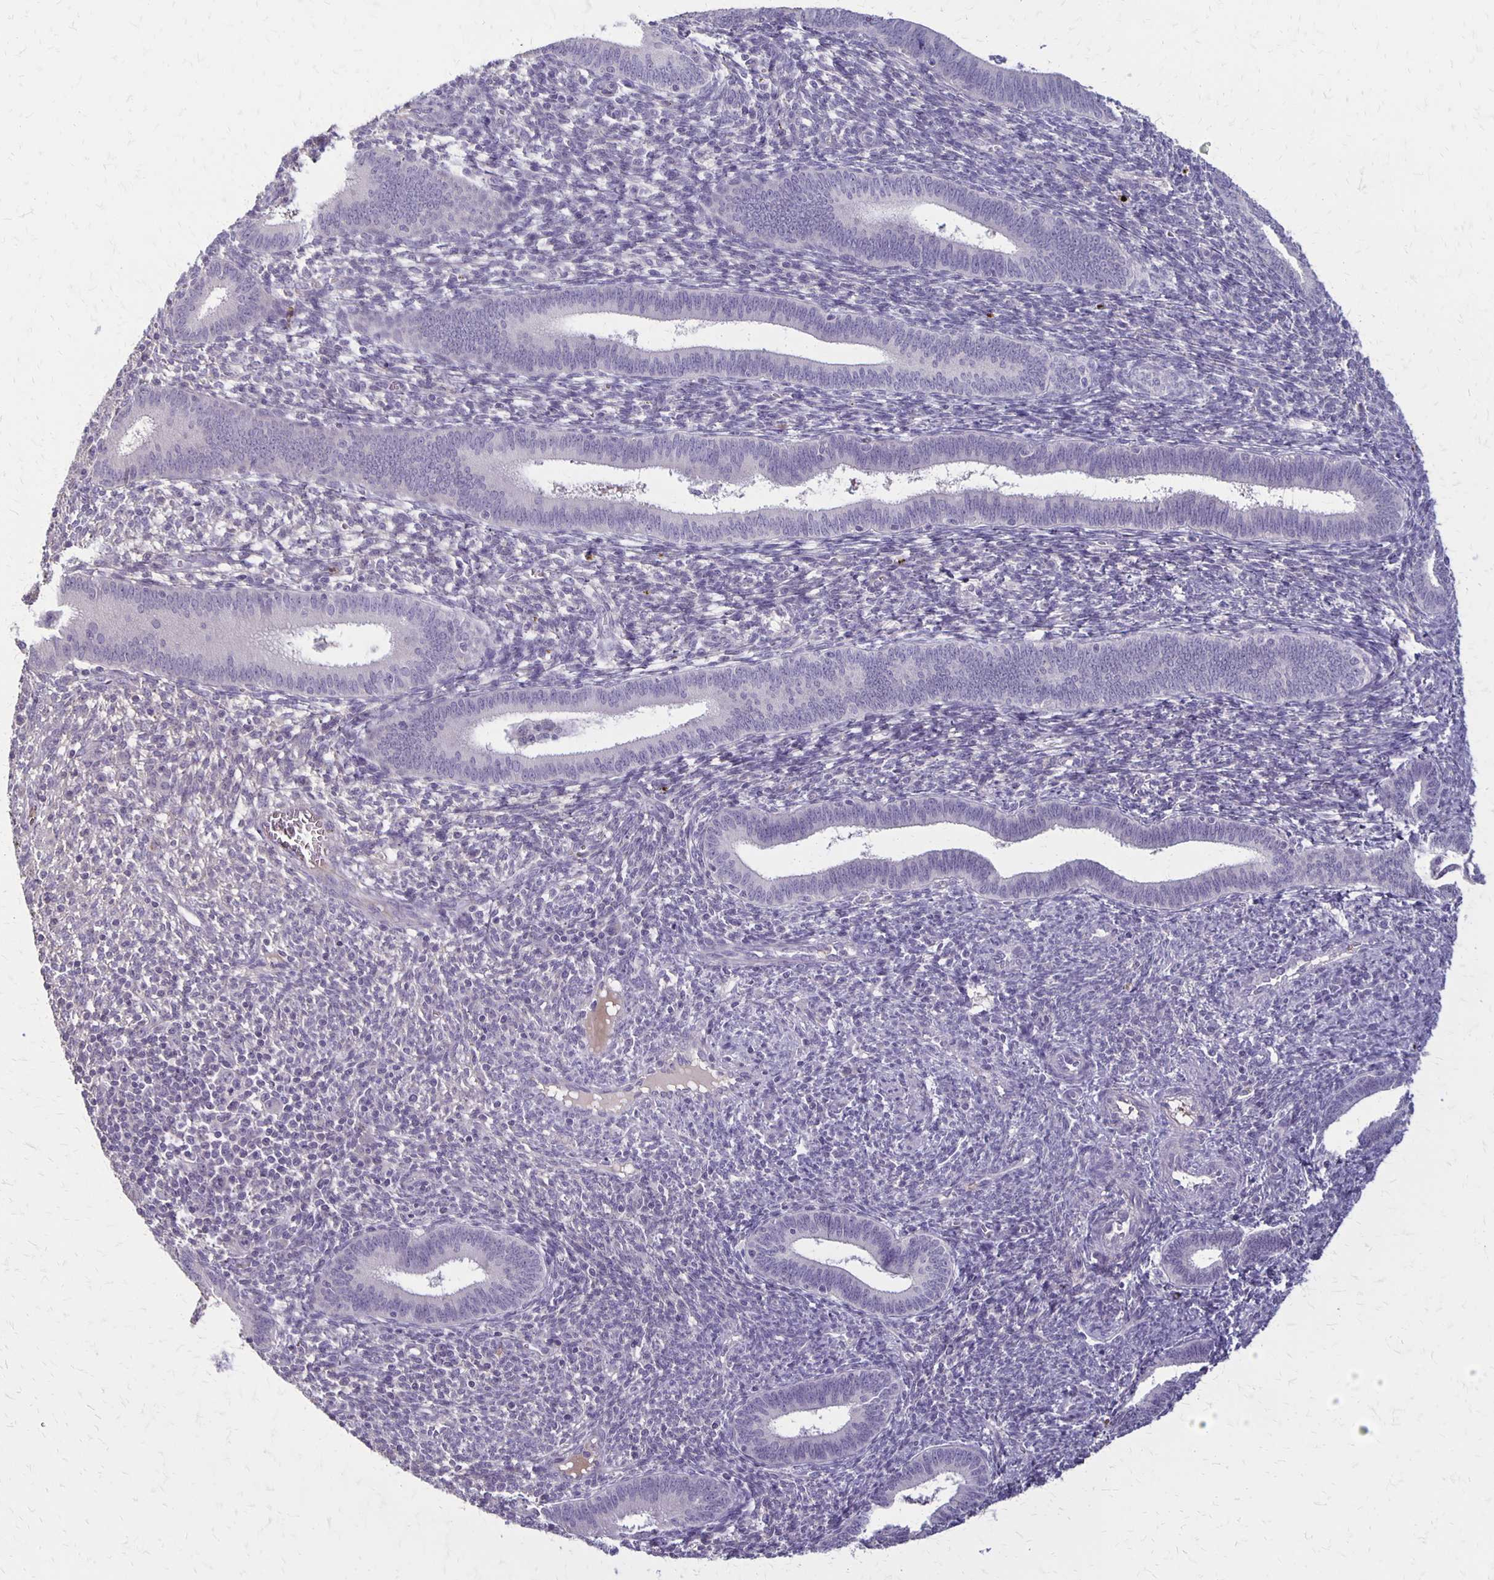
{"staining": {"intensity": "negative", "quantity": "none", "location": "none"}, "tissue": "endometrium", "cell_type": "Cells in endometrial stroma", "image_type": "normal", "snomed": [{"axis": "morphology", "description": "Normal tissue, NOS"}, {"axis": "topography", "description": "Endometrium"}], "caption": "An image of endometrium stained for a protein demonstrates no brown staining in cells in endometrial stroma.", "gene": "SEPTIN5", "patient": {"sex": "female", "age": 41}}